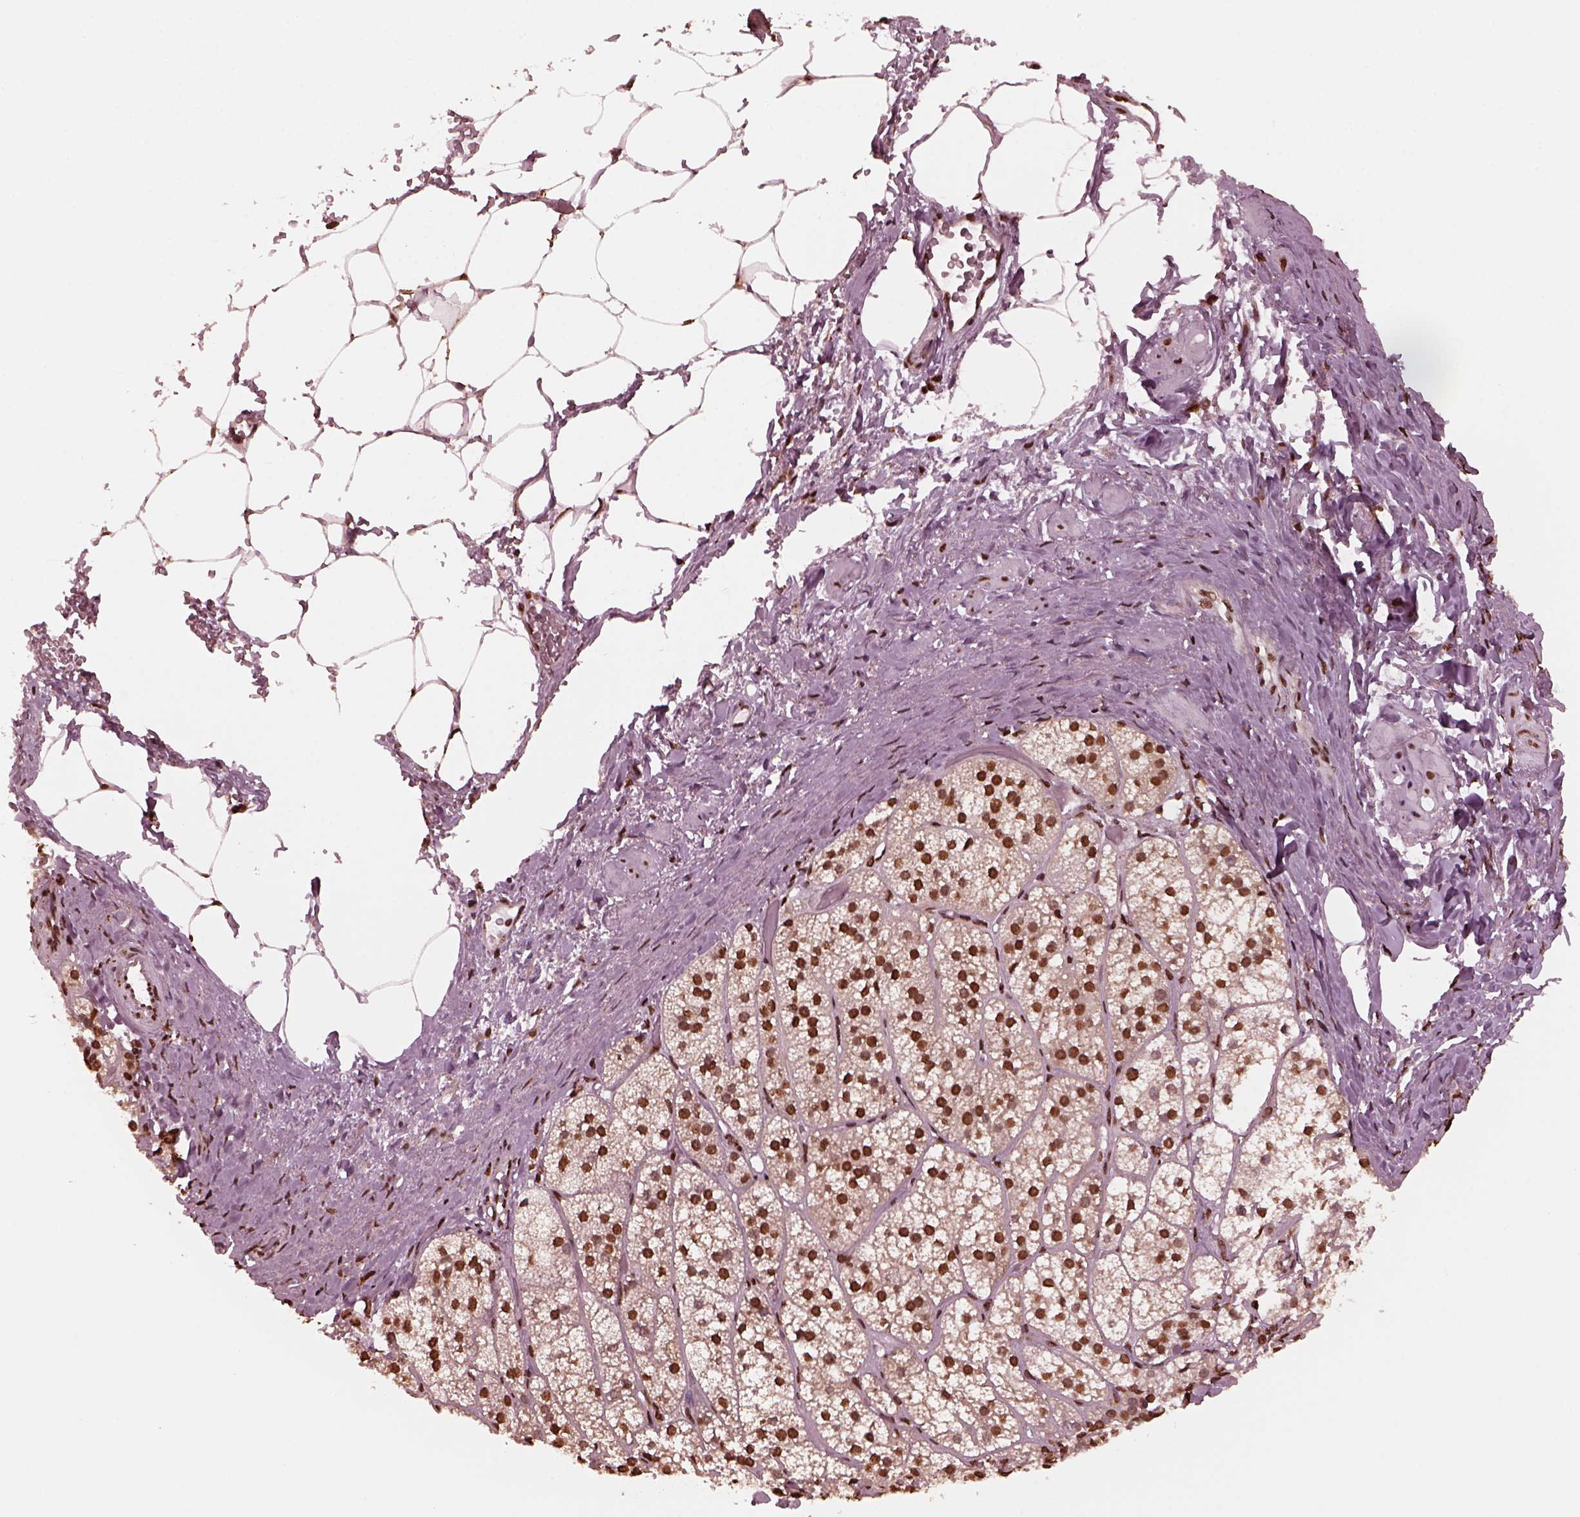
{"staining": {"intensity": "strong", "quantity": ">75%", "location": "nuclear"}, "tissue": "adrenal gland", "cell_type": "Glandular cells", "image_type": "normal", "snomed": [{"axis": "morphology", "description": "Normal tissue, NOS"}, {"axis": "topography", "description": "Adrenal gland"}], "caption": "High-magnification brightfield microscopy of benign adrenal gland stained with DAB (3,3'-diaminobenzidine) (brown) and counterstained with hematoxylin (blue). glandular cells exhibit strong nuclear staining is identified in approximately>75% of cells.", "gene": "NSD1", "patient": {"sex": "female", "age": 60}}